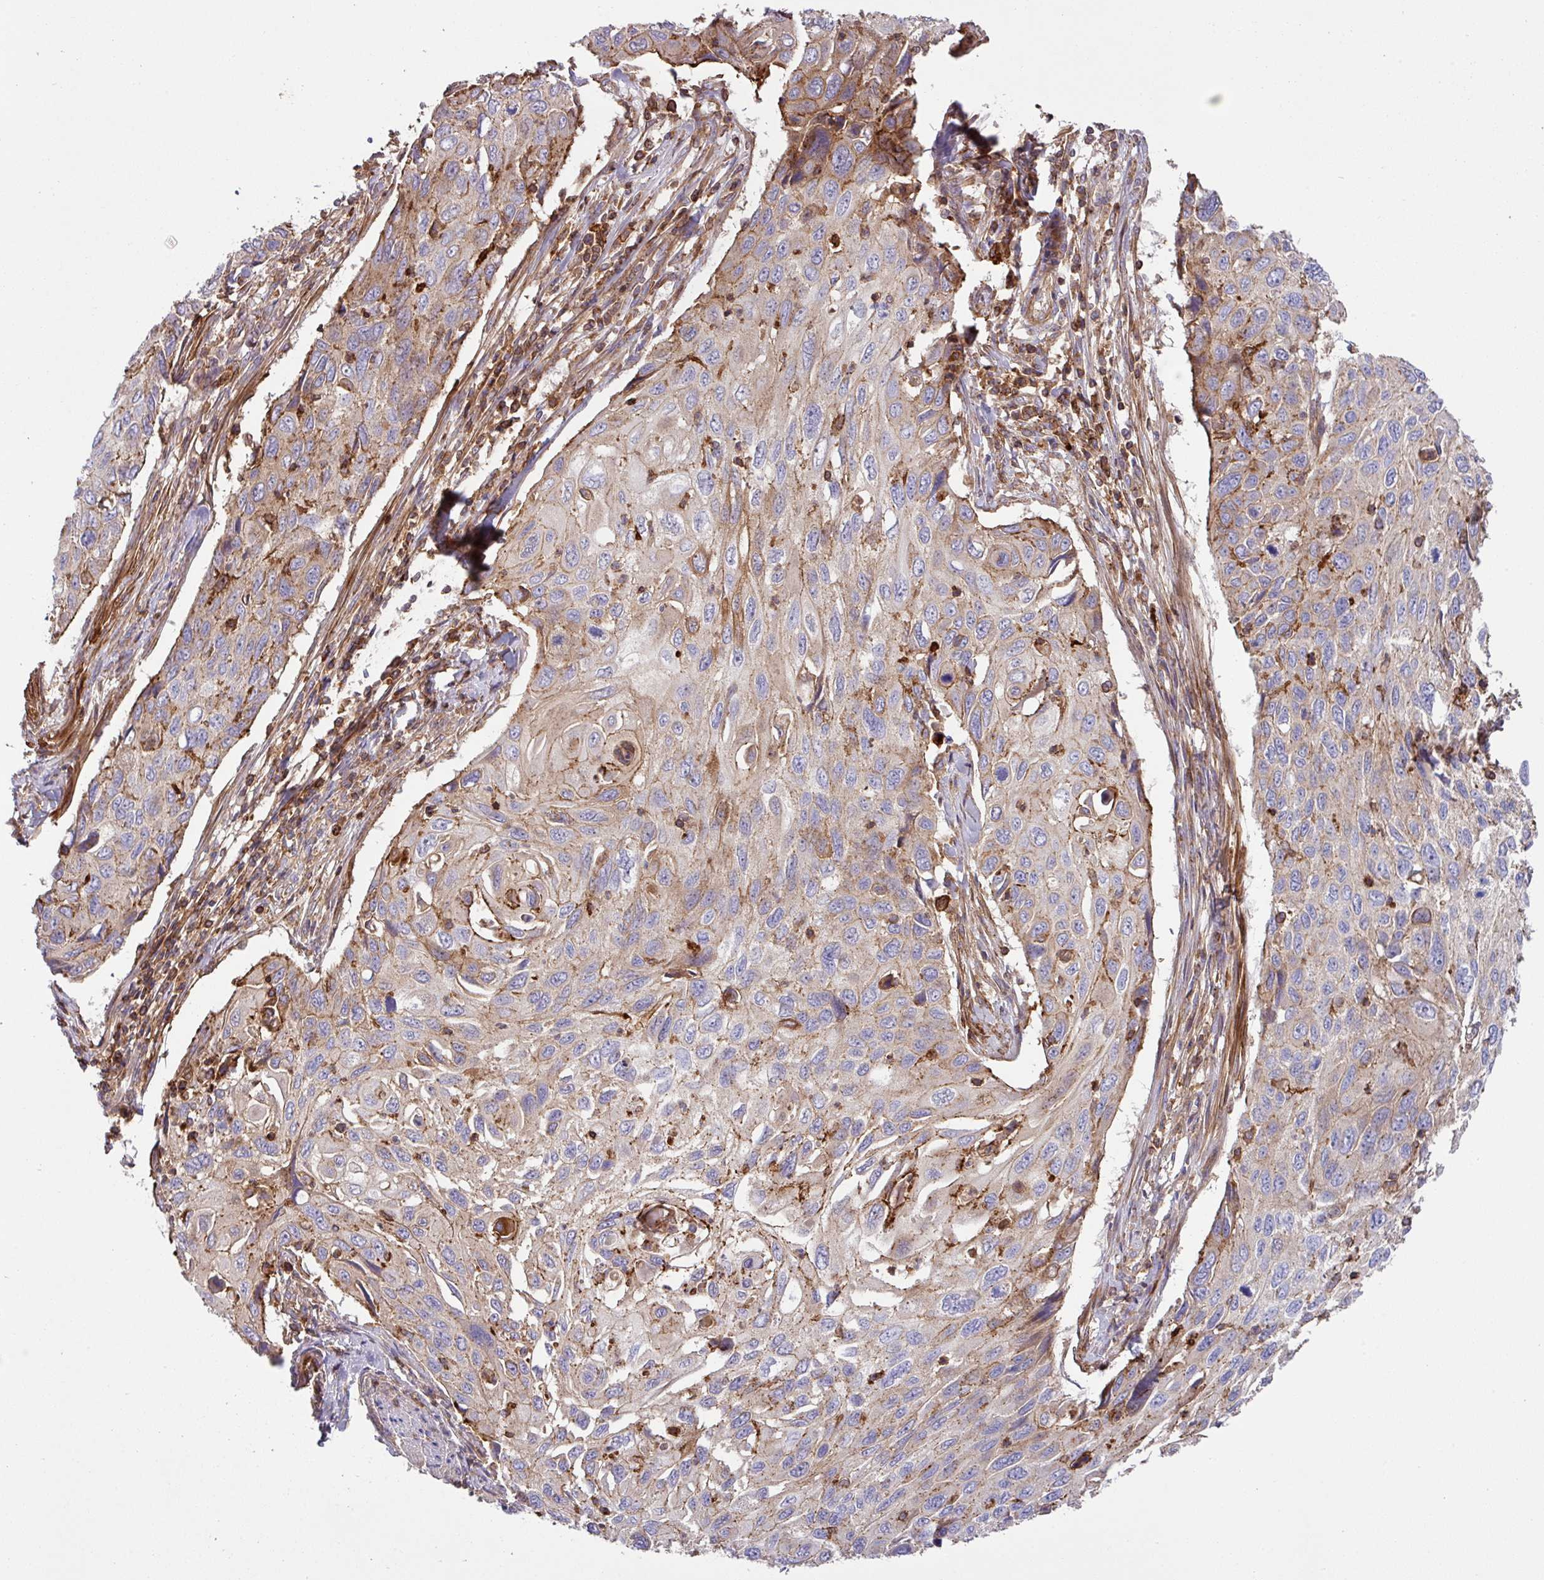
{"staining": {"intensity": "weak", "quantity": "<25%", "location": "cytoplasmic/membranous"}, "tissue": "cervical cancer", "cell_type": "Tumor cells", "image_type": "cancer", "snomed": [{"axis": "morphology", "description": "Squamous cell carcinoma, NOS"}, {"axis": "topography", "description": "Cervix"}], "caption": "There is no significant positivity in tumor cells of cervical cancer. Nuclei are stained in blue.", "gene": "RIC1", "patient": {"sex": "female", "age": 70}}